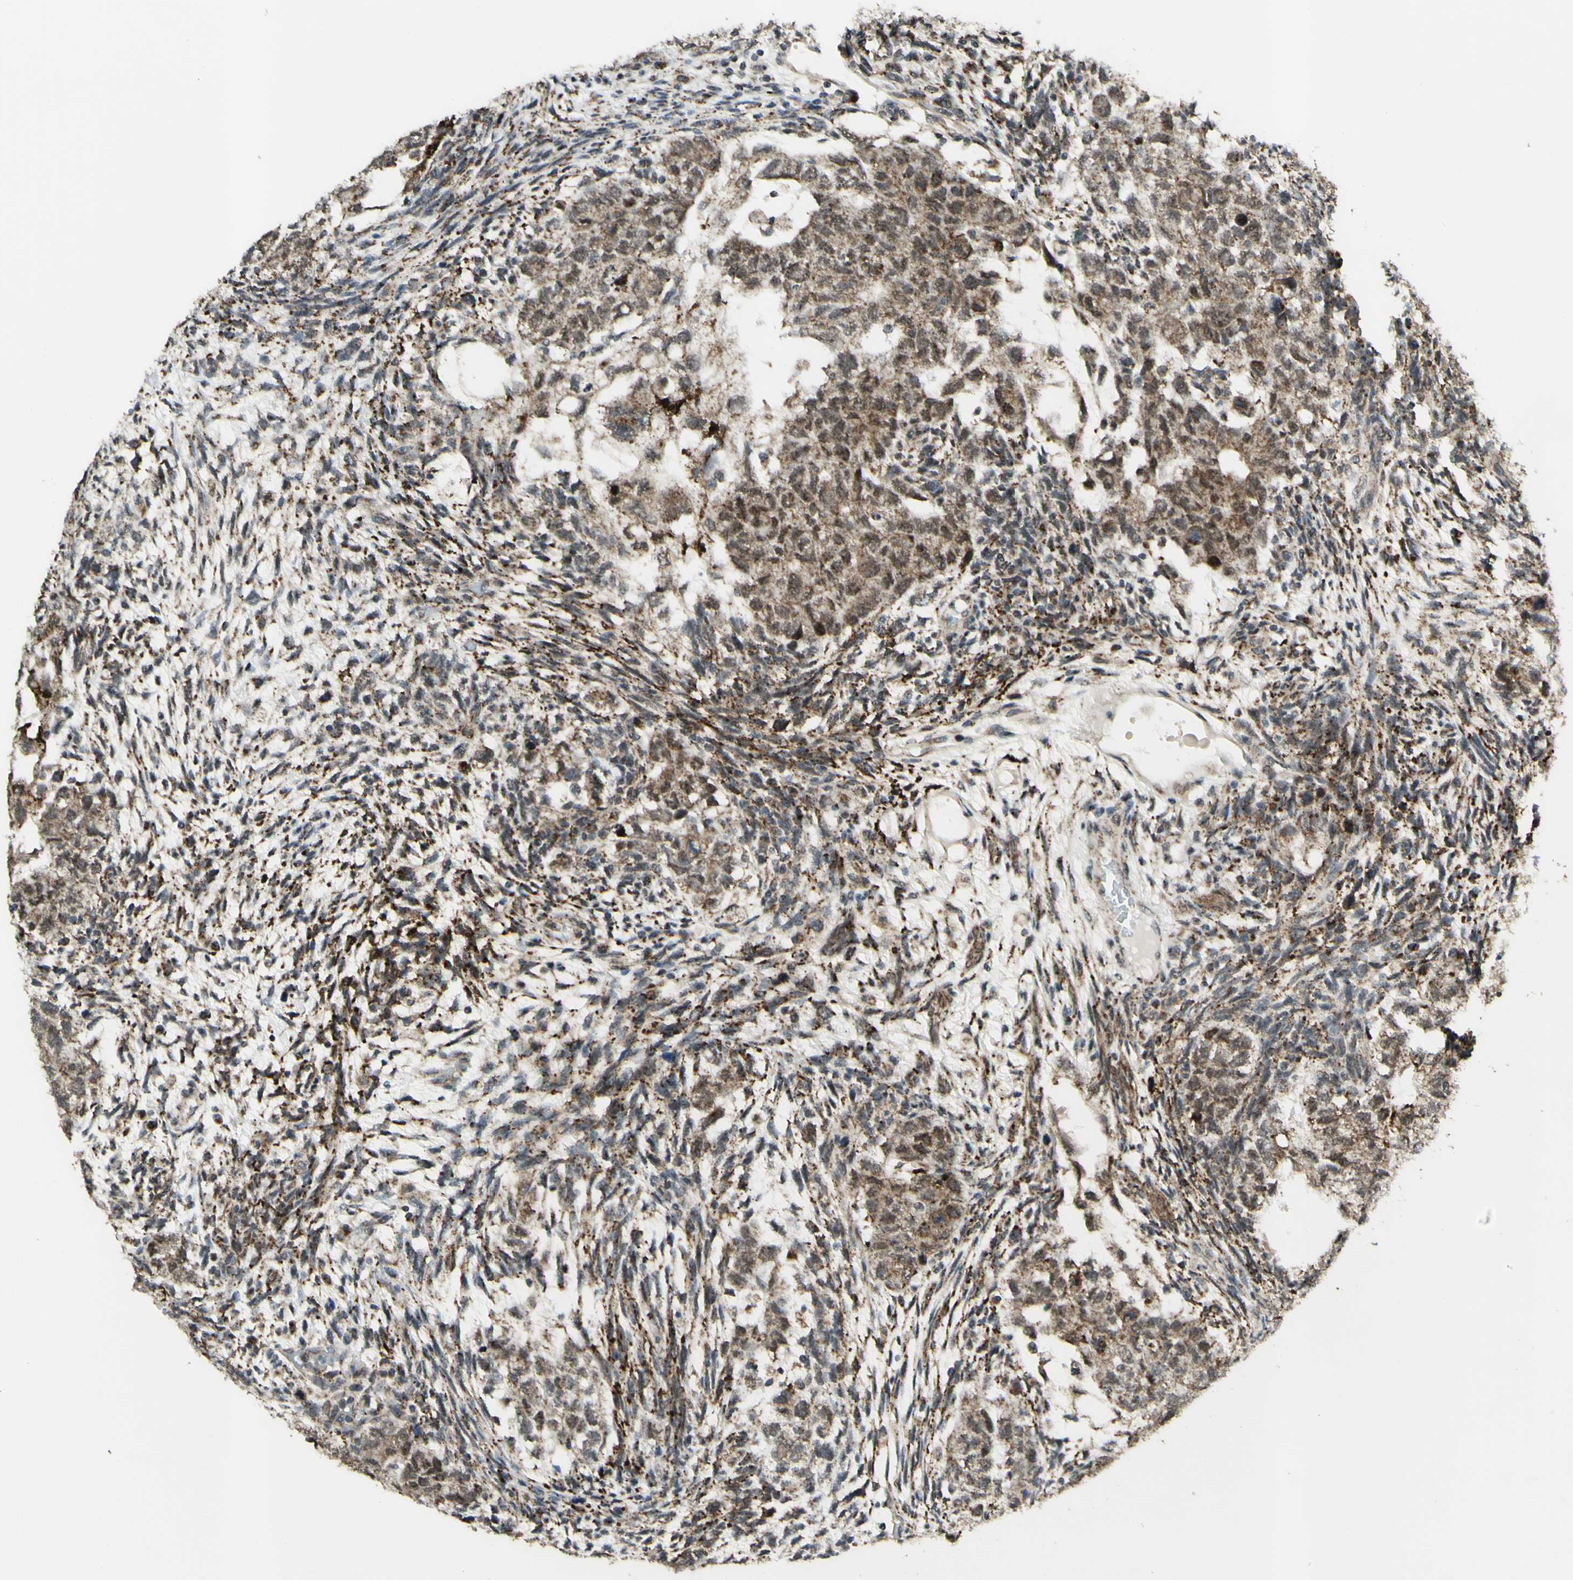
{"staining": {"intensity": "moderate", "quantity": ">75%", "location": "cytoplasmic/membranous"}, "tissue": "testis cancer", "cell_type": "Tumor cells", "image_type": "cancer", "snomed": [{"axis": "morphology", "description": "Normal tissue, NOS"}, {"axis": "morphology", "description": "Carcinoma, Embryonal, NOS"}, {"axis": "topography", "description": "Testis"}], "caption": "This is an image of immunohistochemistry (IHC) staining of testis embryonal carcinoma, which shows moderate staining in the cytoplasmic/membranous of tumor cells.", "gene": "DHRS3", "patient": {"sex": "male", "age": 36}}